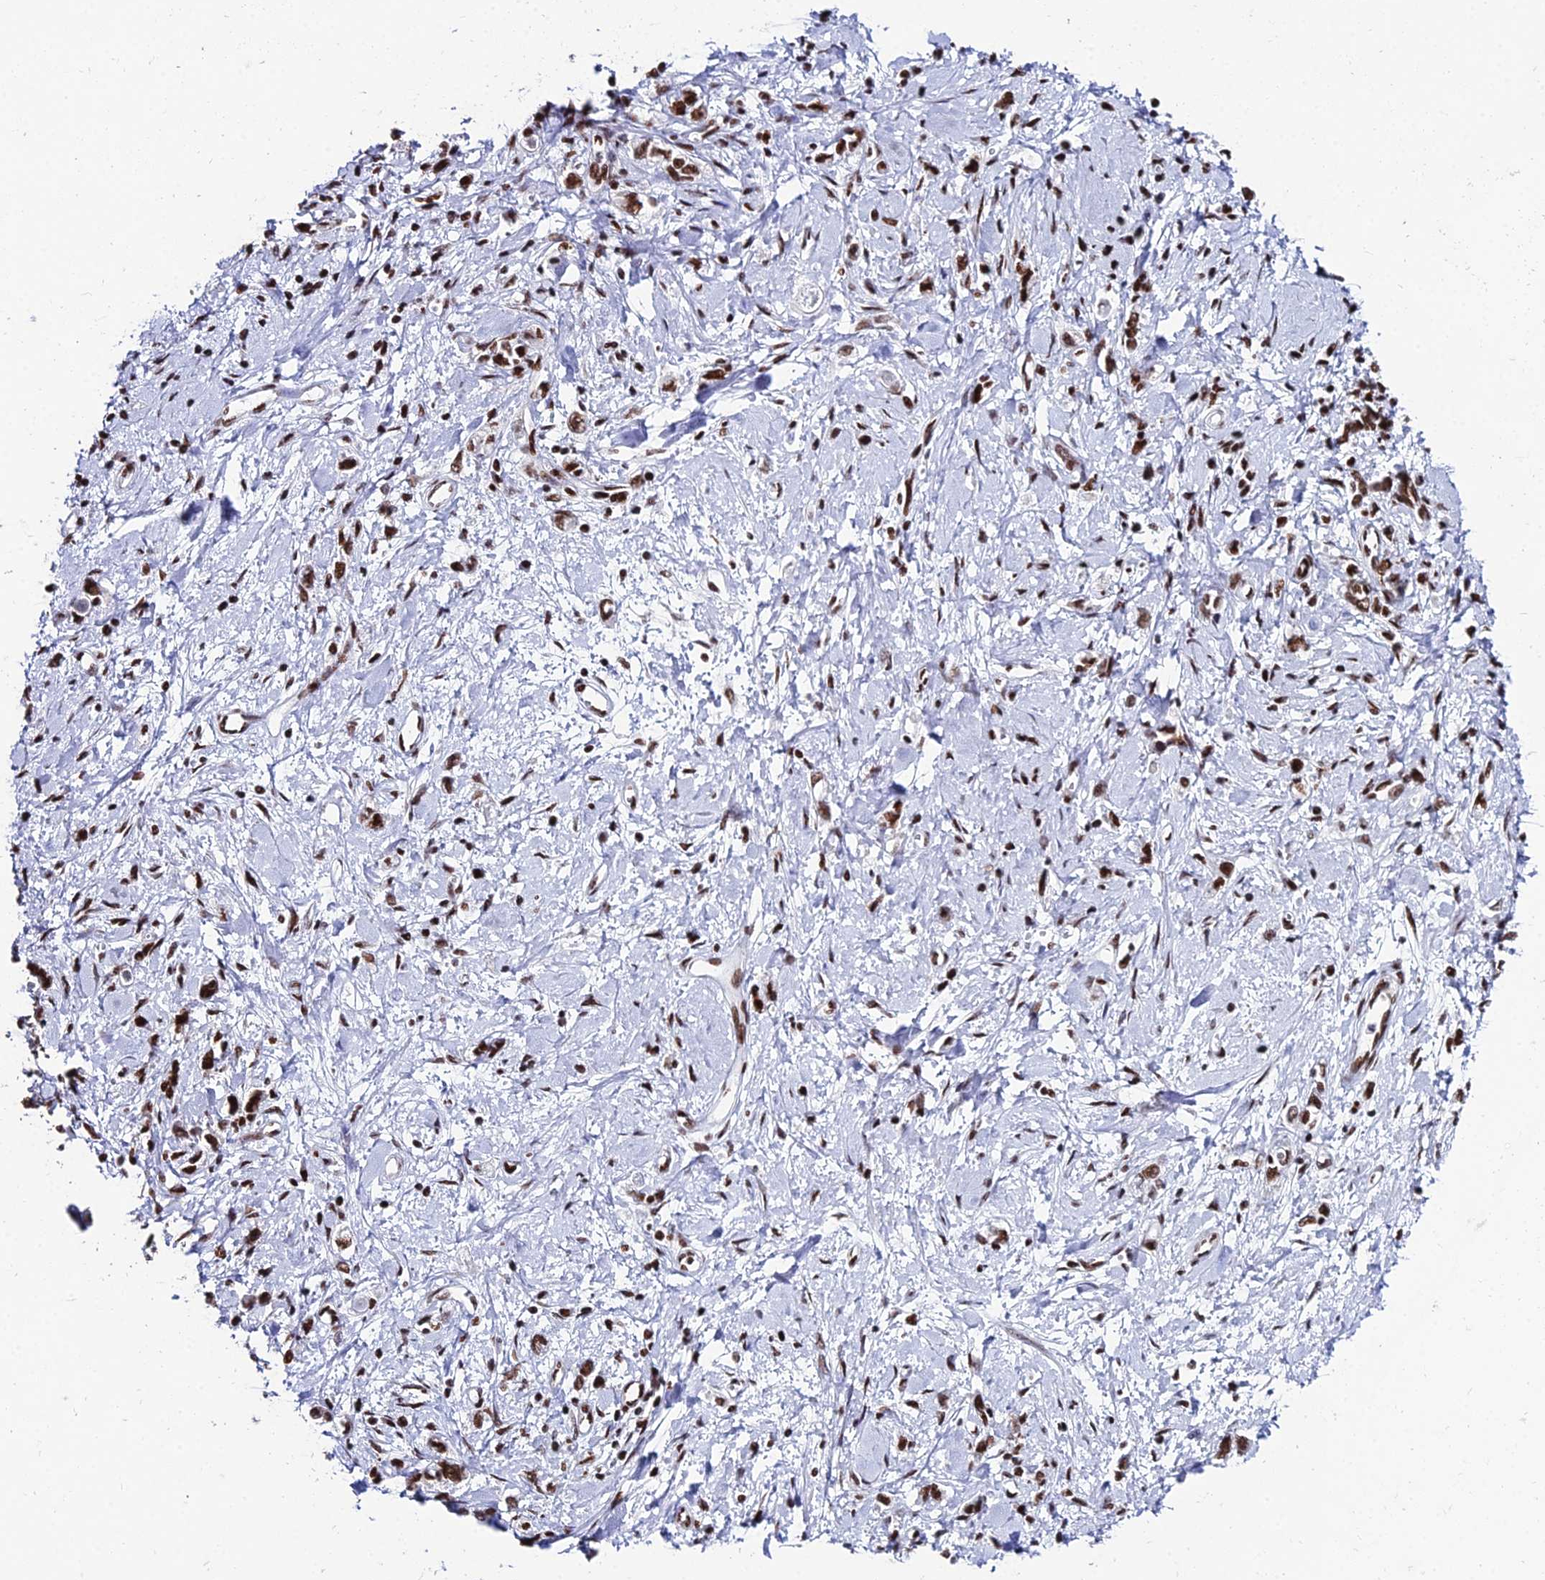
{"staining": {"intensity": "moderate", "quantity": ">75%", "location": "nuclear"}, "tissue": "stomach cancer", "cell_type": "Tumor cells", "image_type": "cancer", "snomed": [{"axis": "morphology", "description": "Adenocarcinoma, NOS"}, {"axis": "topography", "description": "Stomach"}], "caption": "IHC (DAB (3,3'-diaminobenzidine)) staining of stomach cancer reveals moderate nuclear protein positivity in about >75% of tumor cells. (Brightfield microscopy of DAB IHC at high magnification).", "gene": "HNRNPH1", "patient": {"sex": "female", "age": 76}}